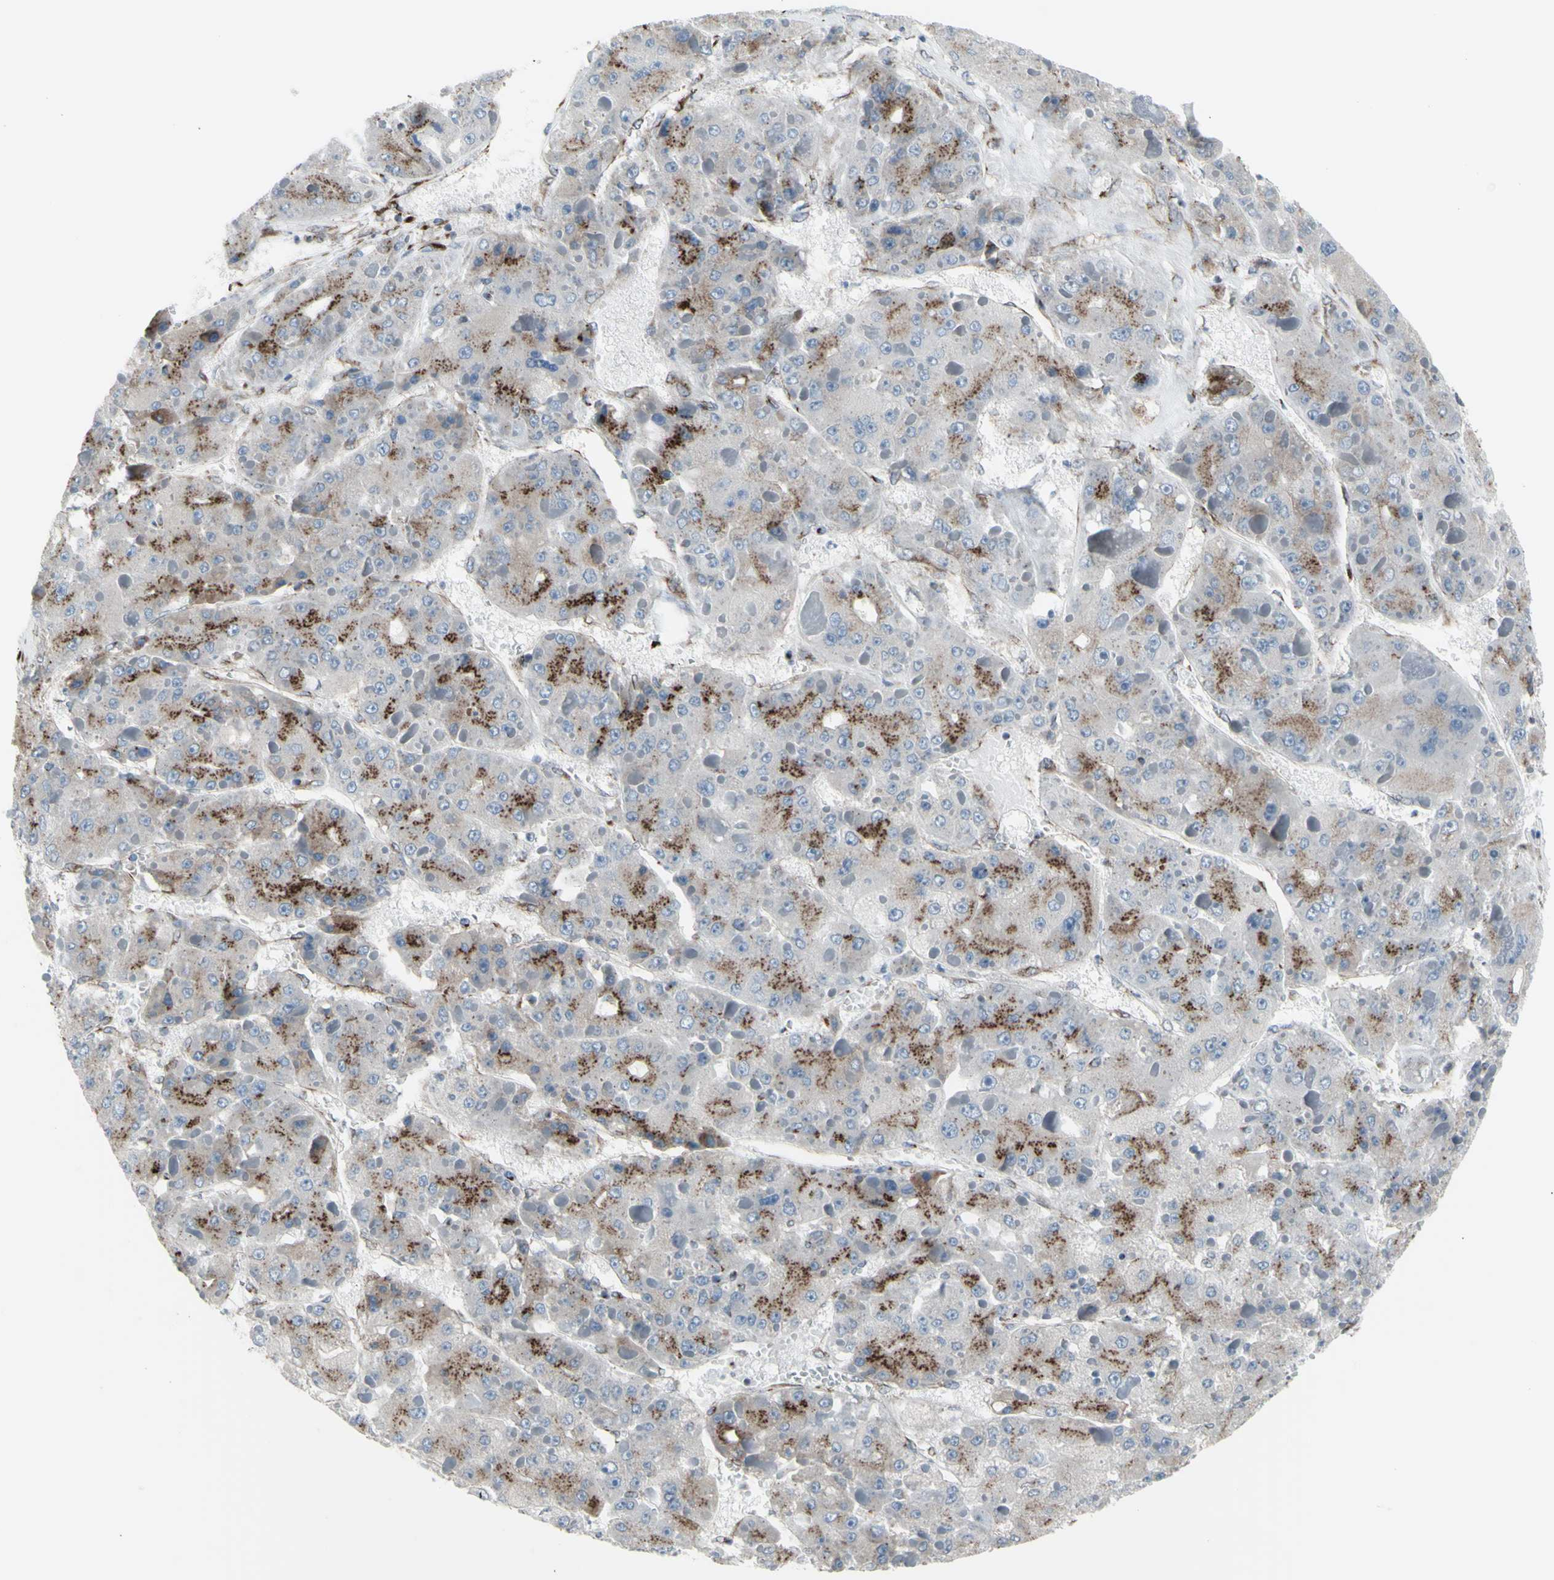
{"staining": {"intensity": "strong", "quantity": "25%-75%", "location": "cytoplasmic/membranous"}, "tissue": "liver cancer", "cell_type": "Tumor cells", "image_type": "cancer", "snomed": [{"axis": "morphology", "description": "Carcinoma, Hepatocellular, NOS"}, {"axis": "topography", "description": "Liver"}], "caption": "There is high levels of strong cytoplasmic/membranous positivity in tumor cells of hepatocellular carcinoma (liver), as demonstrated by immunohistochemical staining (brown color).", "gene": "GLG1", "patient": {"sex": "female", "age": 73}}